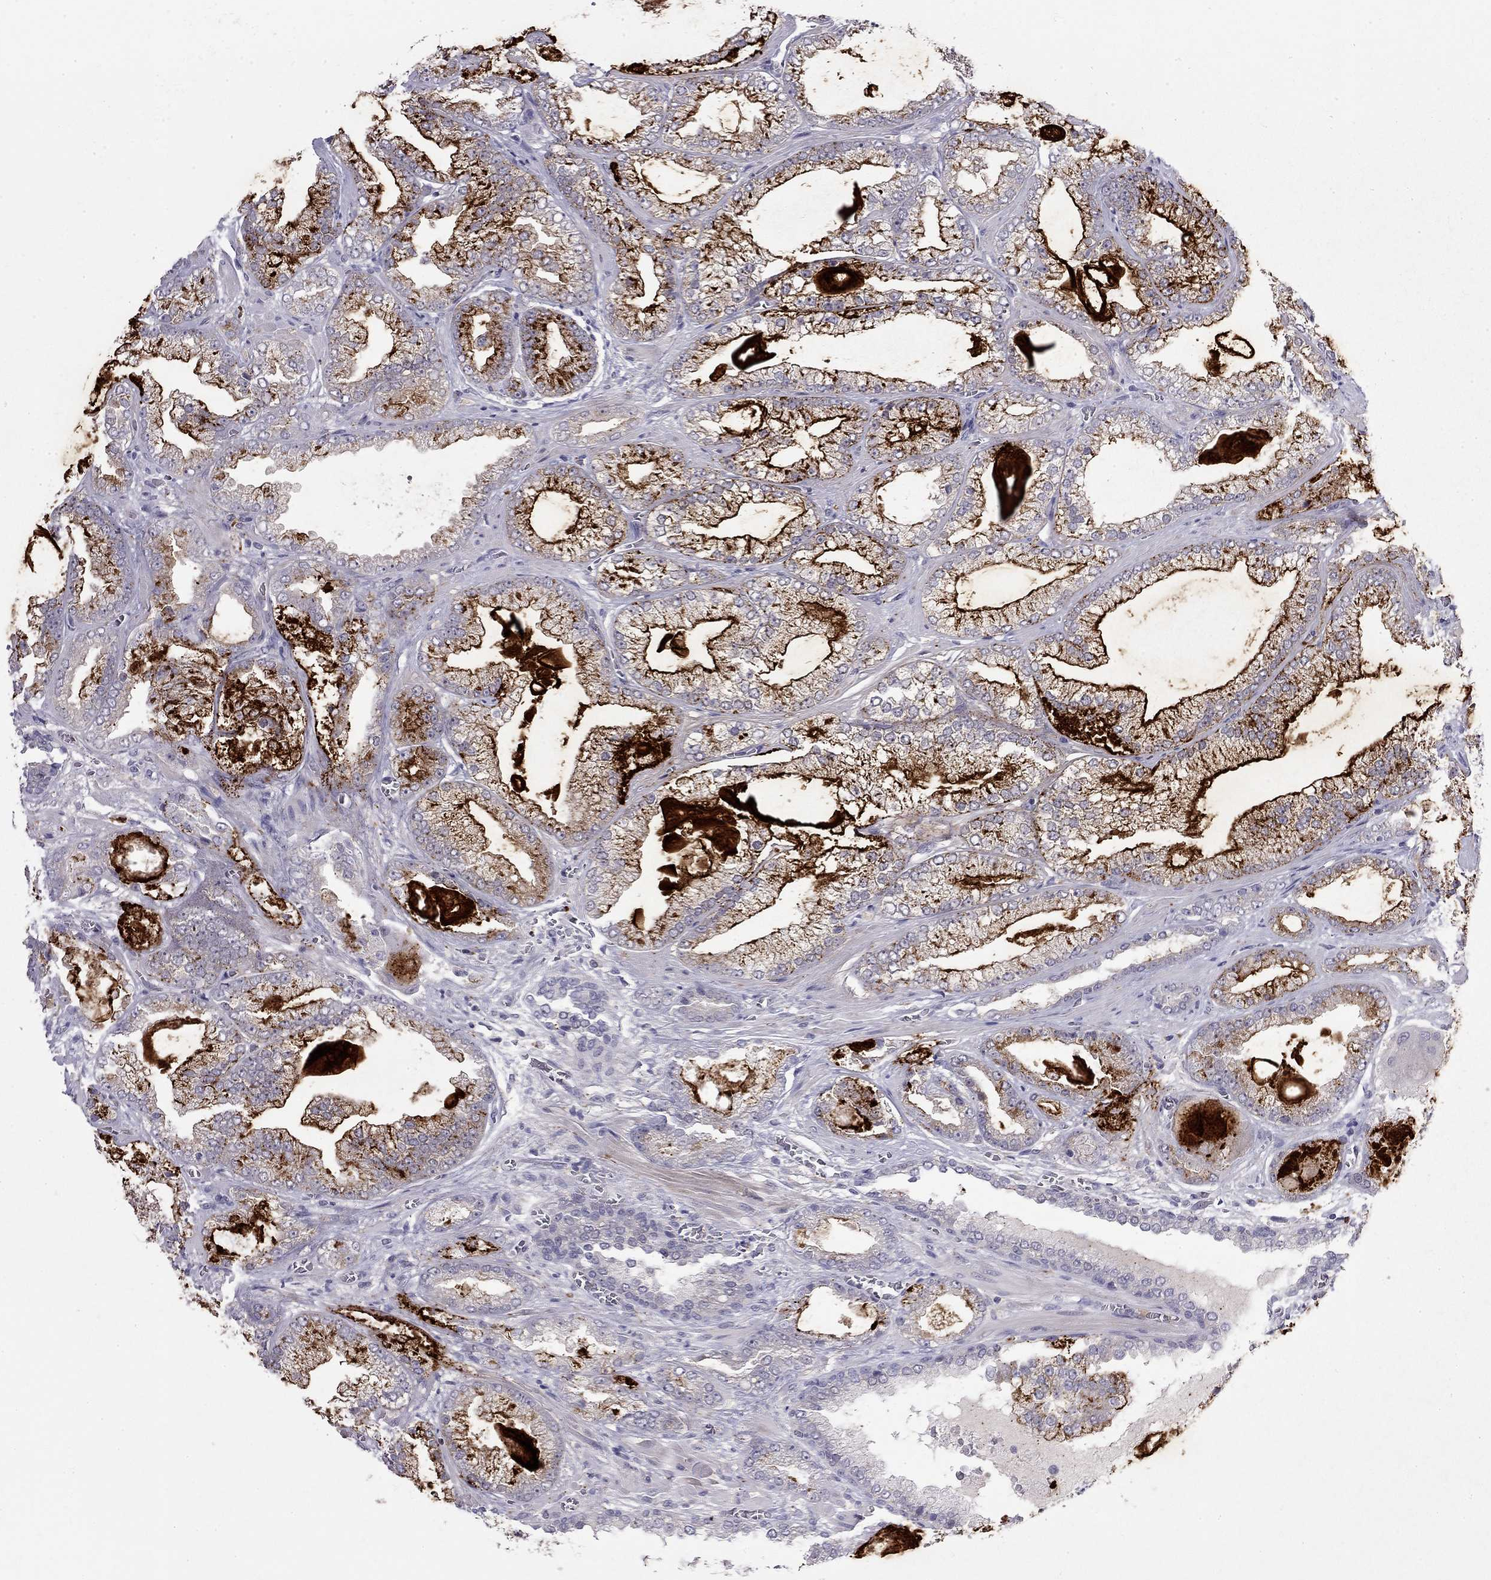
{"staining": {"intensity": "strong", "quantity": "25%-75%", "location": "cytoplasmic/membranous"}, "tissue": "prostate cancer", "cell_type": "Tumor cells", "image_type": "cancer", "snomed": [{"axis": "morphology", "description": "Adenocarcinoma, Low grade"}, {"axis": "topography", "description": "Prostate"}], "caption": "IHC photomicrograph of human prostate cancer (adenocarcinoma (low-grade)) stained for a protein (brown), which exhibits high levels of strong cytoplasmic/membranous expression in about 25%-75% of tumor cells.", "gene": "RTL9", "patient": {"sex": "male", "age": 57}}